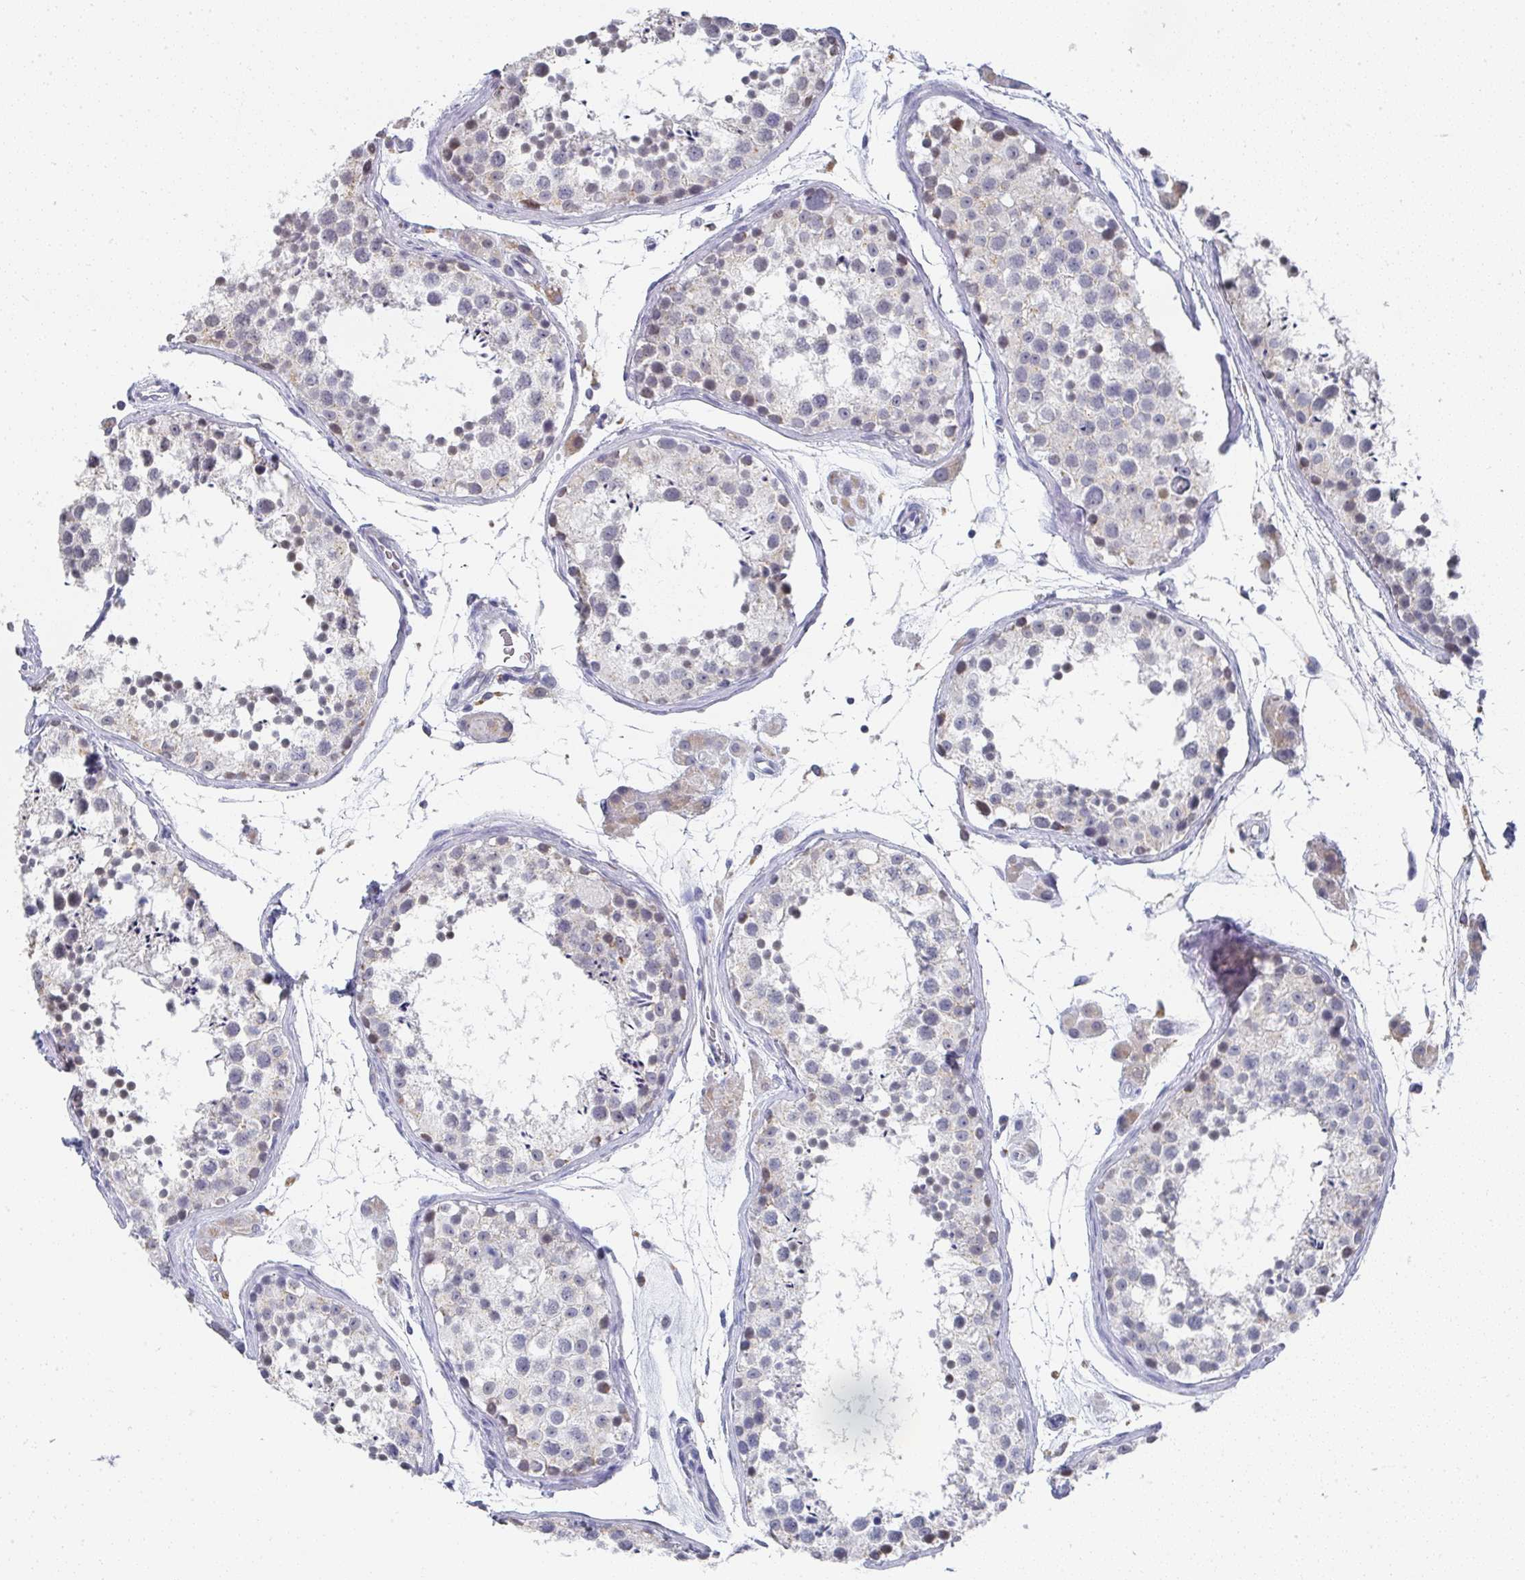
{"staining": {"intensity": "moderate", "quantity": "<25%", "location": "cytoplasmic/membranous"}, "tissue": "testis", "cell_type": "Cells in seminiferous ducts", "image_type": "normal", "snomed": [{"axis": "morphology", "description": "Normal tissue, NOS"}, {"axis": "topography", "description": "Testis"}], "caption": "Cells in seminiferous ducts exhibit moderate cytoplasmic/membranous staining in about <25% of cells in normal testis. (DAB (3,3'-diaminobenzidine) = brown stain, brightfield microscopy at high magnification).", "gene": "NCF1", "patient": {"sex": "male", "age": 41}}